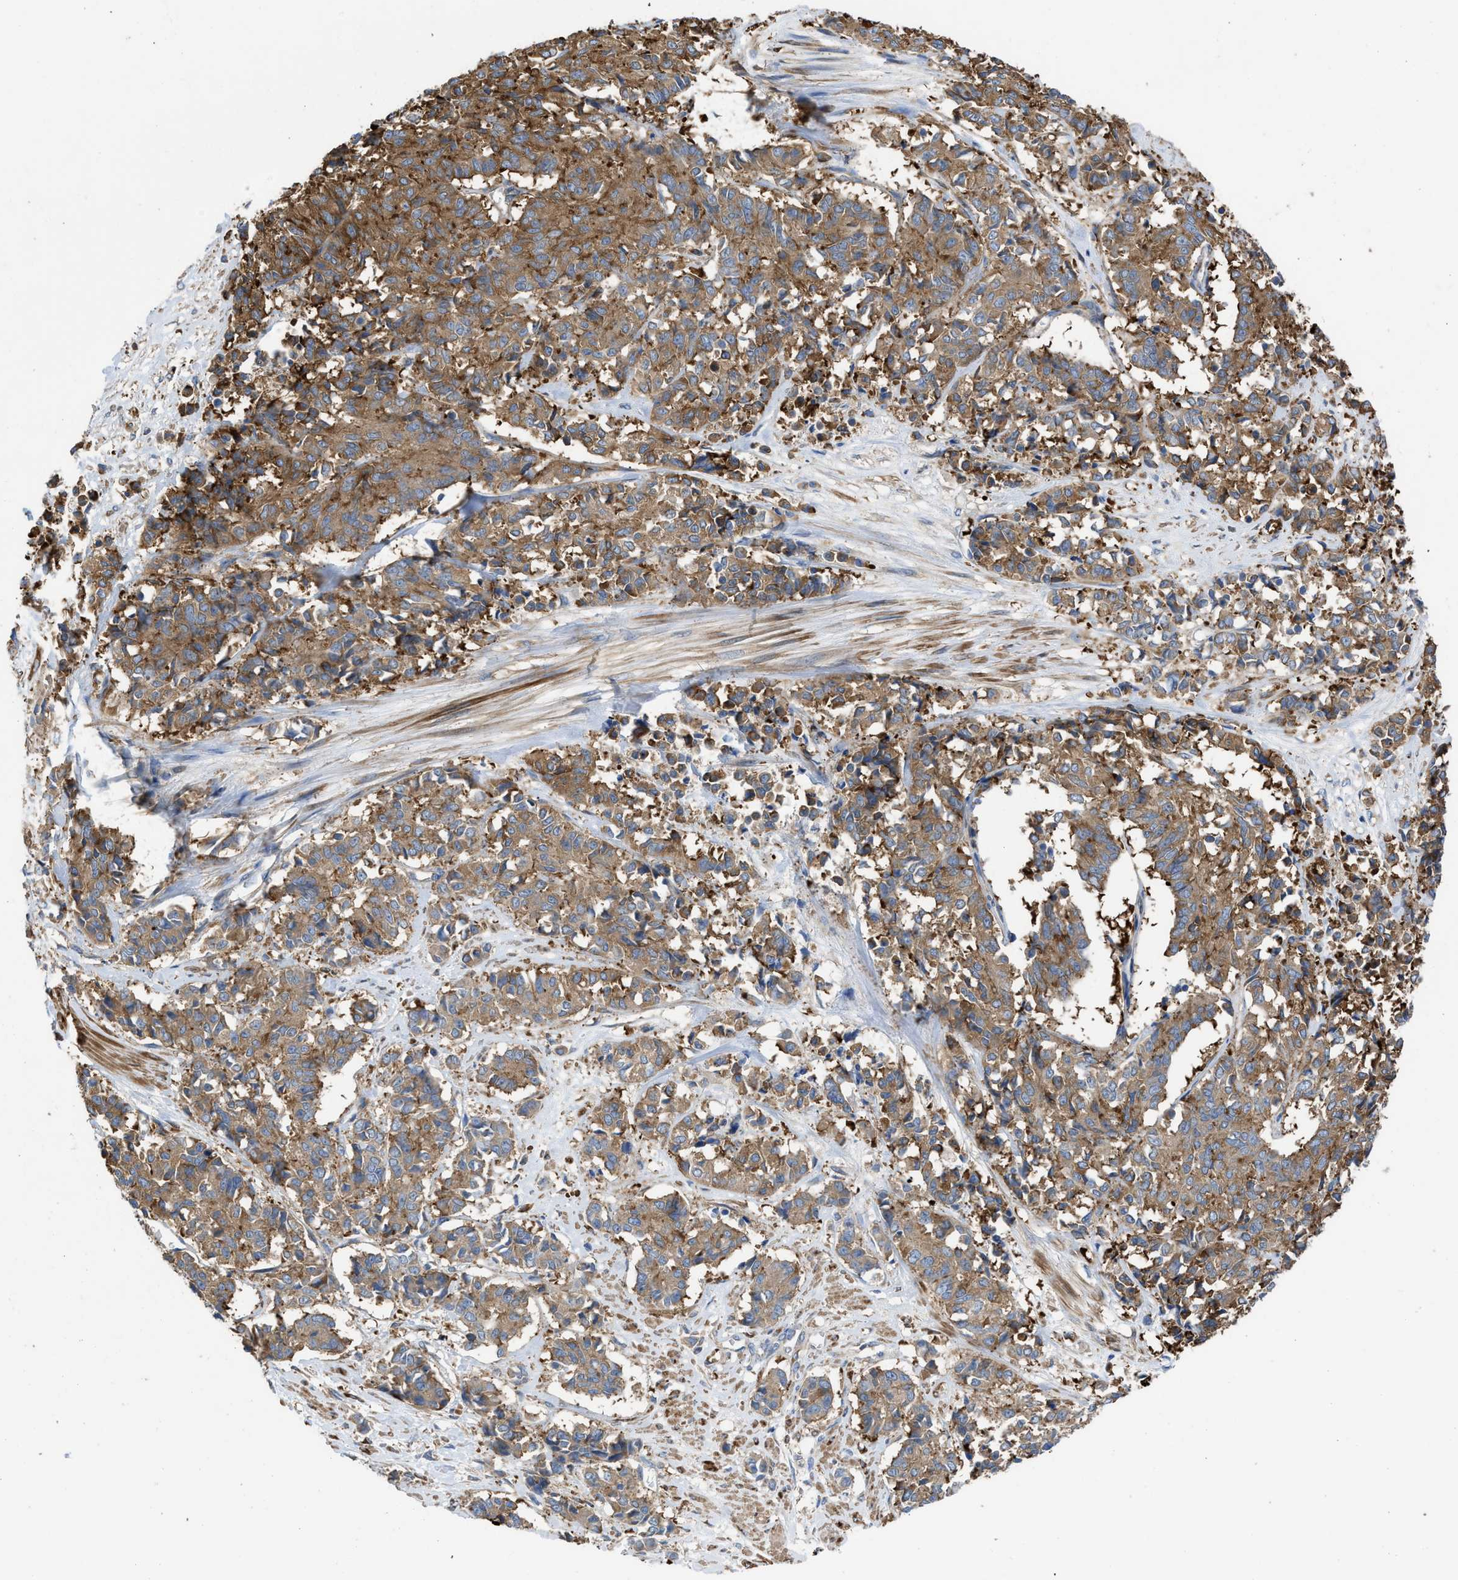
{"staining": {"intensity": "moderate", "quantity": ">75%", "location": "cytoplasmic/membranous"}, "tissue": "cervical cancer", "cell_type": "Tumor cells", "image_type": "cancer", "snomed": [{"axis": "morphology", "description": "Squamous cell carcinoma, NOS"}, {"axis": "topography", "description": "Cervix"}], "caption": "Squamous cell carcinoma (cervical) was stained to show a protein in brown. There is medium levels of moderate cytoplasmic/membranous positivity in about >75% of tumor cells.", "gene": "CHKB", "patient": {"sex": "female", "age": 35}}